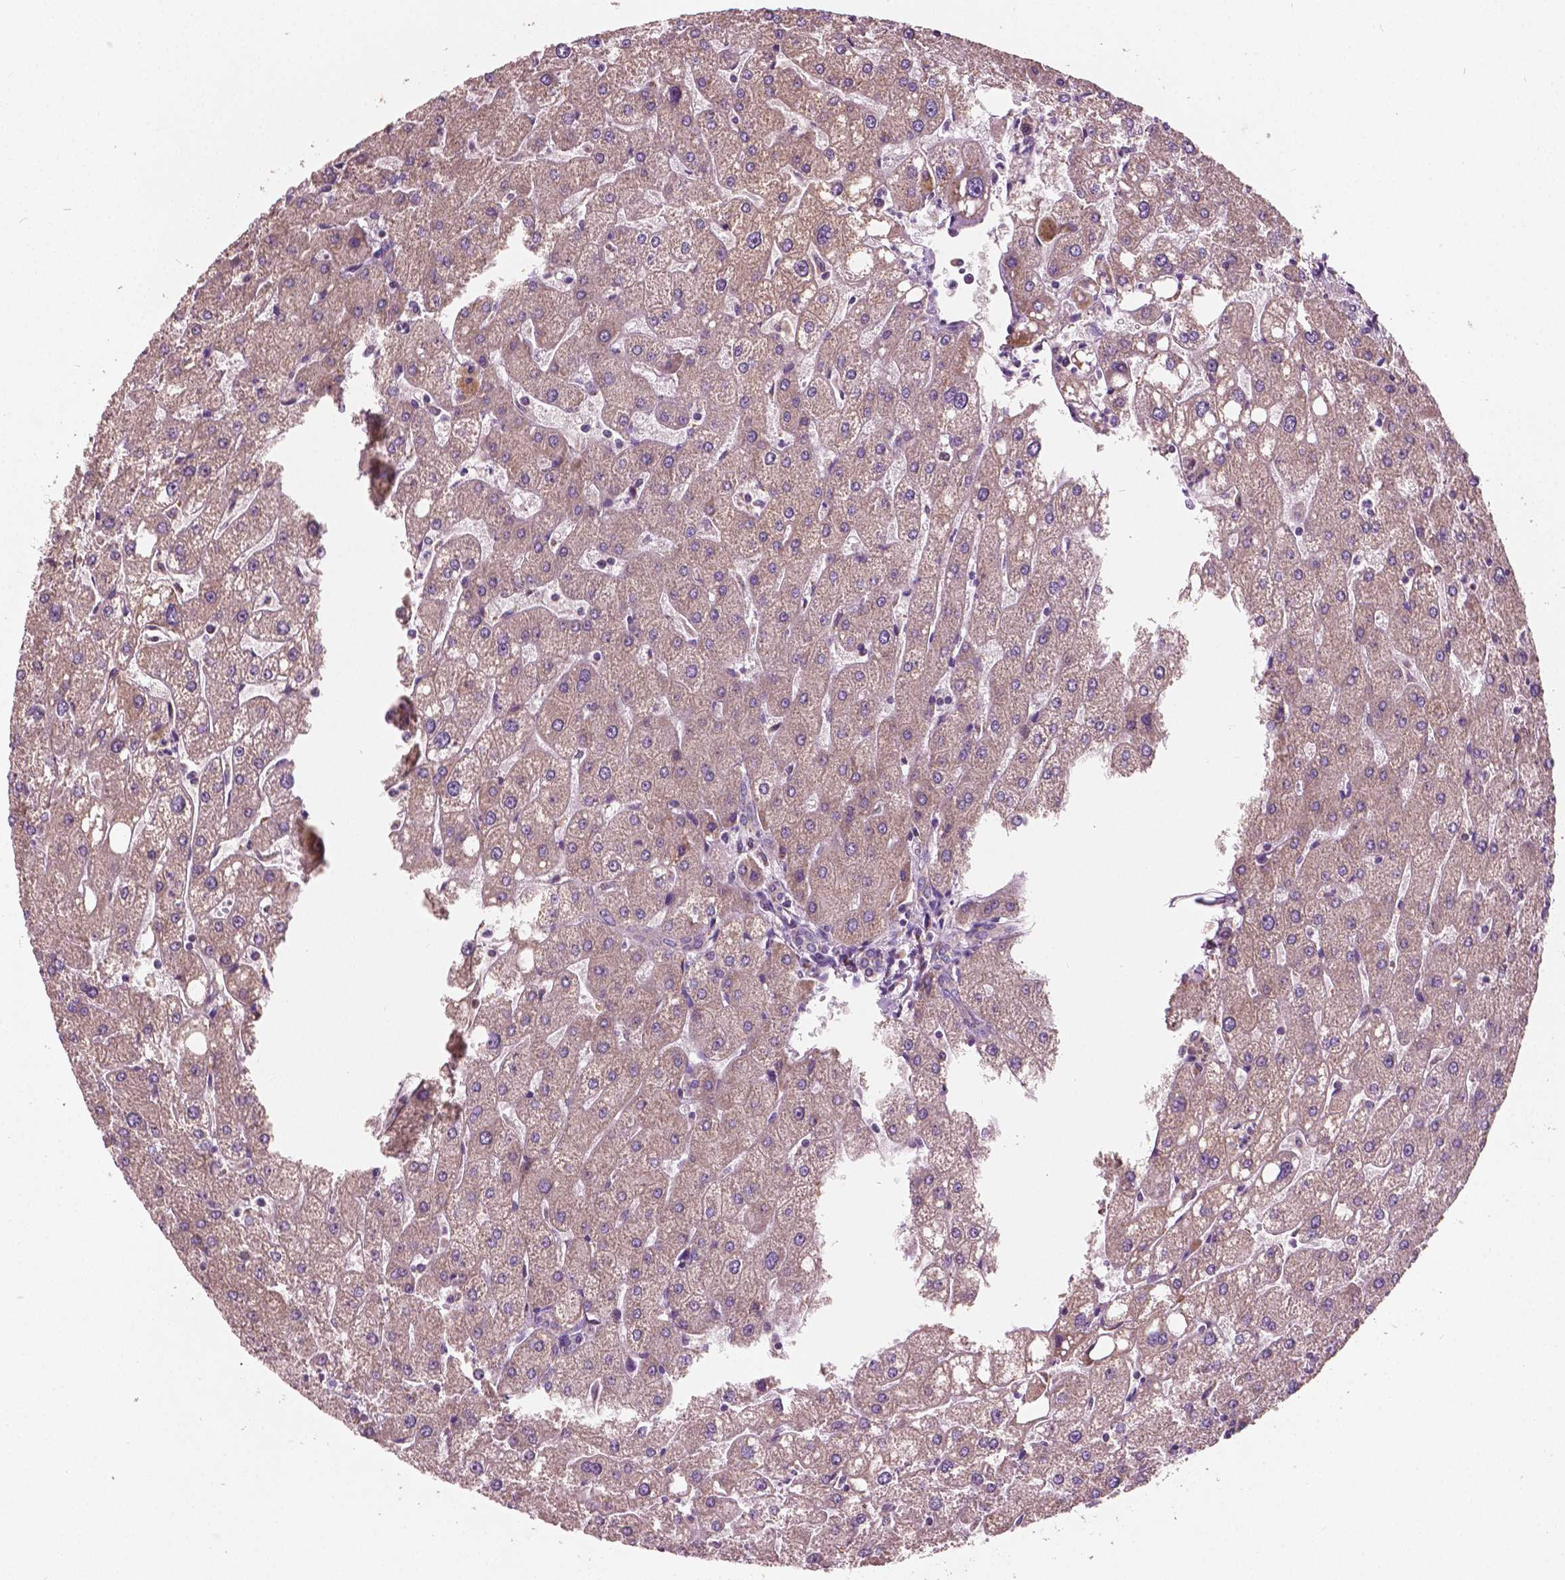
{"staining": {"intensity": "weak", "quantity": "25%-75%", "location": "cytoplasmic/membranous"}, "tissue": "liver", "cell_type": "Cholangiocytes", "image_type": "normal", "snomed": [{"axis": "morphology", "description": "Normal tissue, NOS"}, {"axis": "topography", "description": "Liver"}], "caption": "A brown stain highlights weak cytoplasmic/membranous expression of a protein in cholangiocytes of unremarkable liver.", "gene": "ODF3L2", "patient": {"sex": "male", "age": 67}}